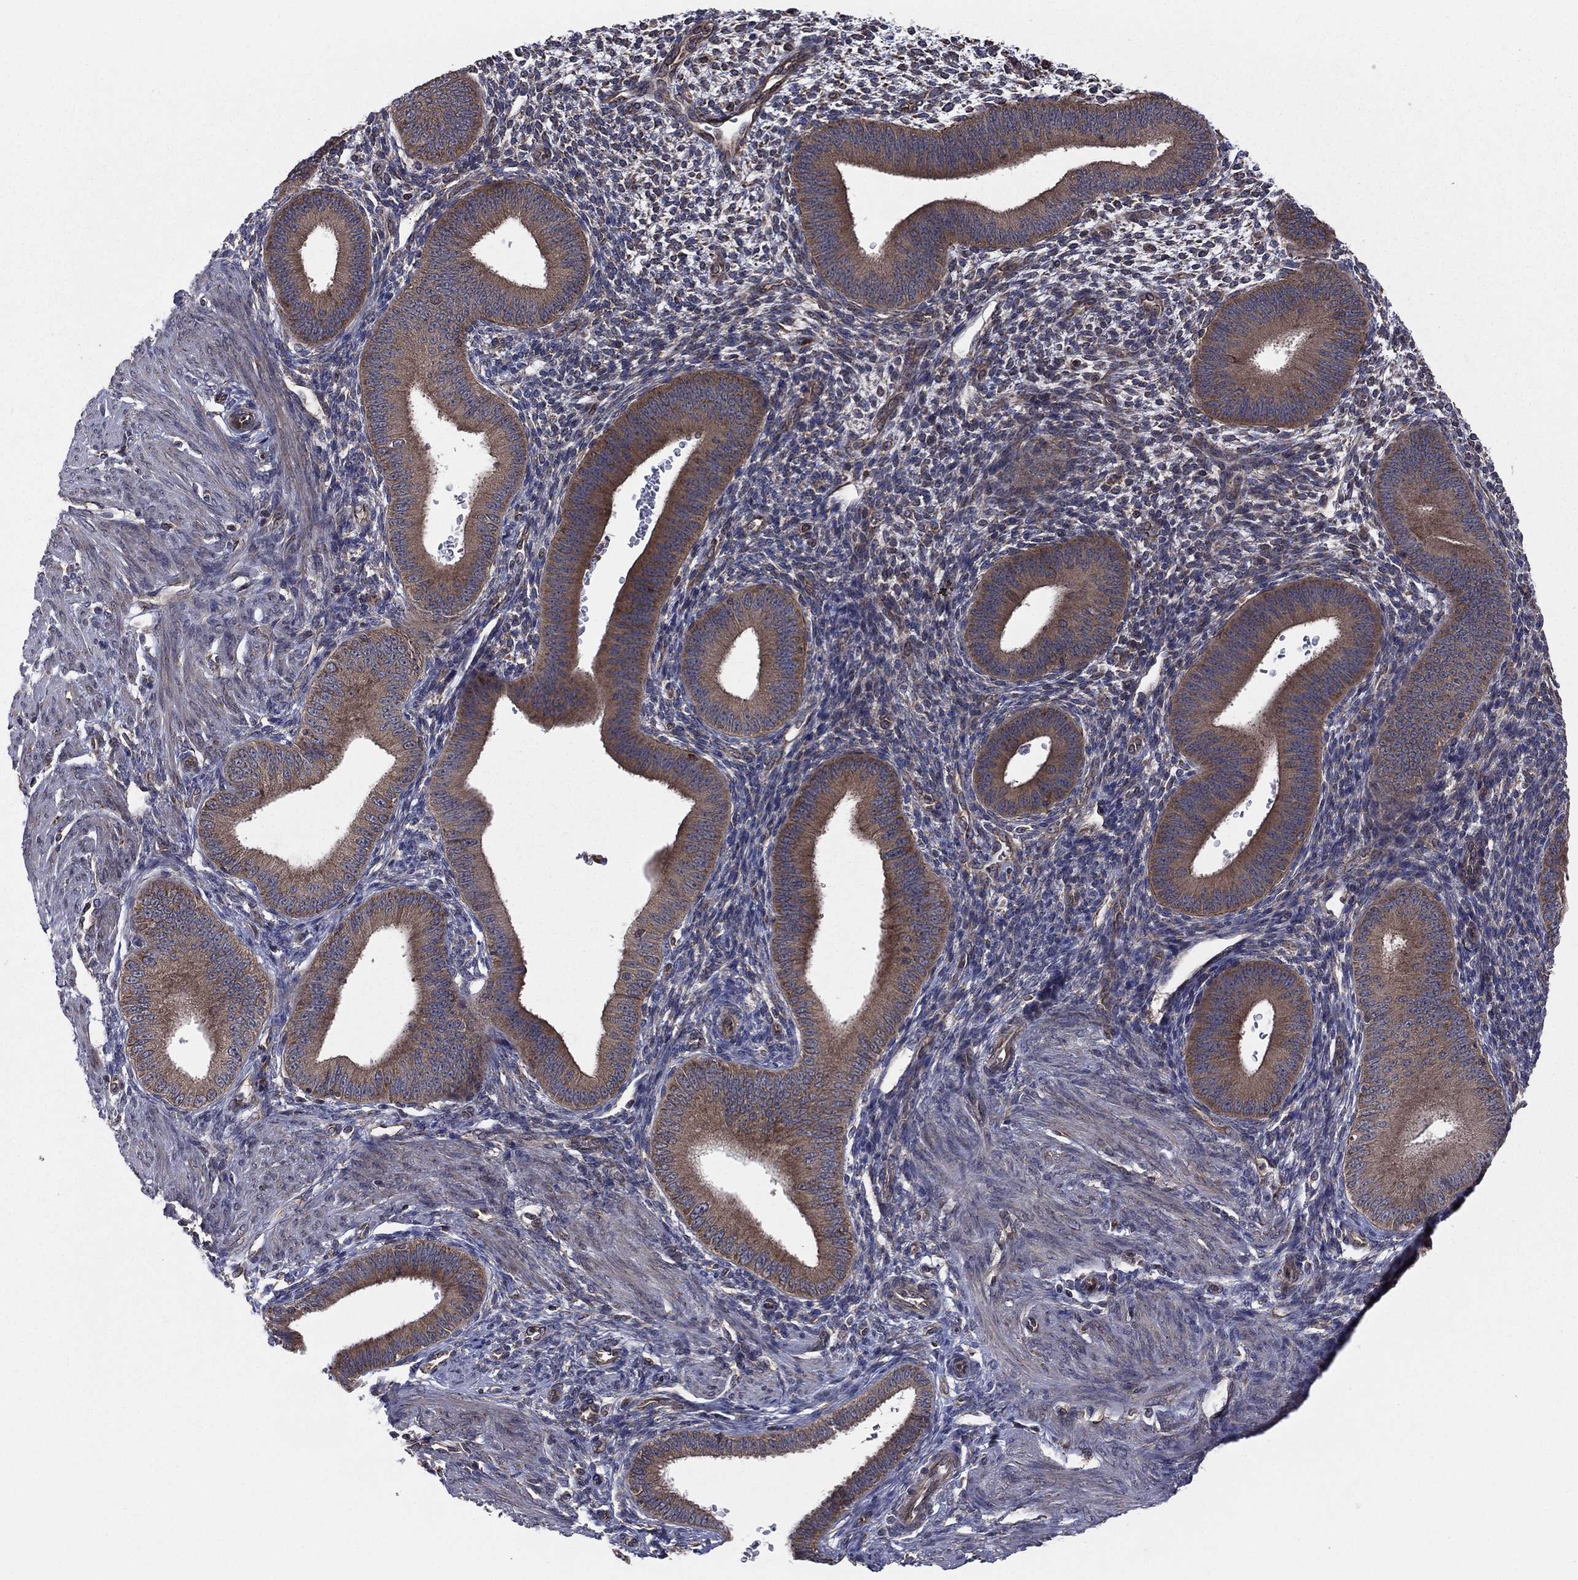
{"staining": {"intensity": "negative", "quantity": "none", "location": "none"}, "tissue": "endometrium", "cell_type": "Cells in endometrial stroma", "image_type": "normal", "snomed": [{"axis": "morphology", "description": "Normal tissue, NOS"}, {"axis": "topography", "description": "Endometrium"}], "caption": "This is an IHC photomicrograph of unremarkable endometrium. There is no staining in cells in endometrial stroma.", "gene": "C2orf76", "patient": {"sex": "female", "age": 39}}